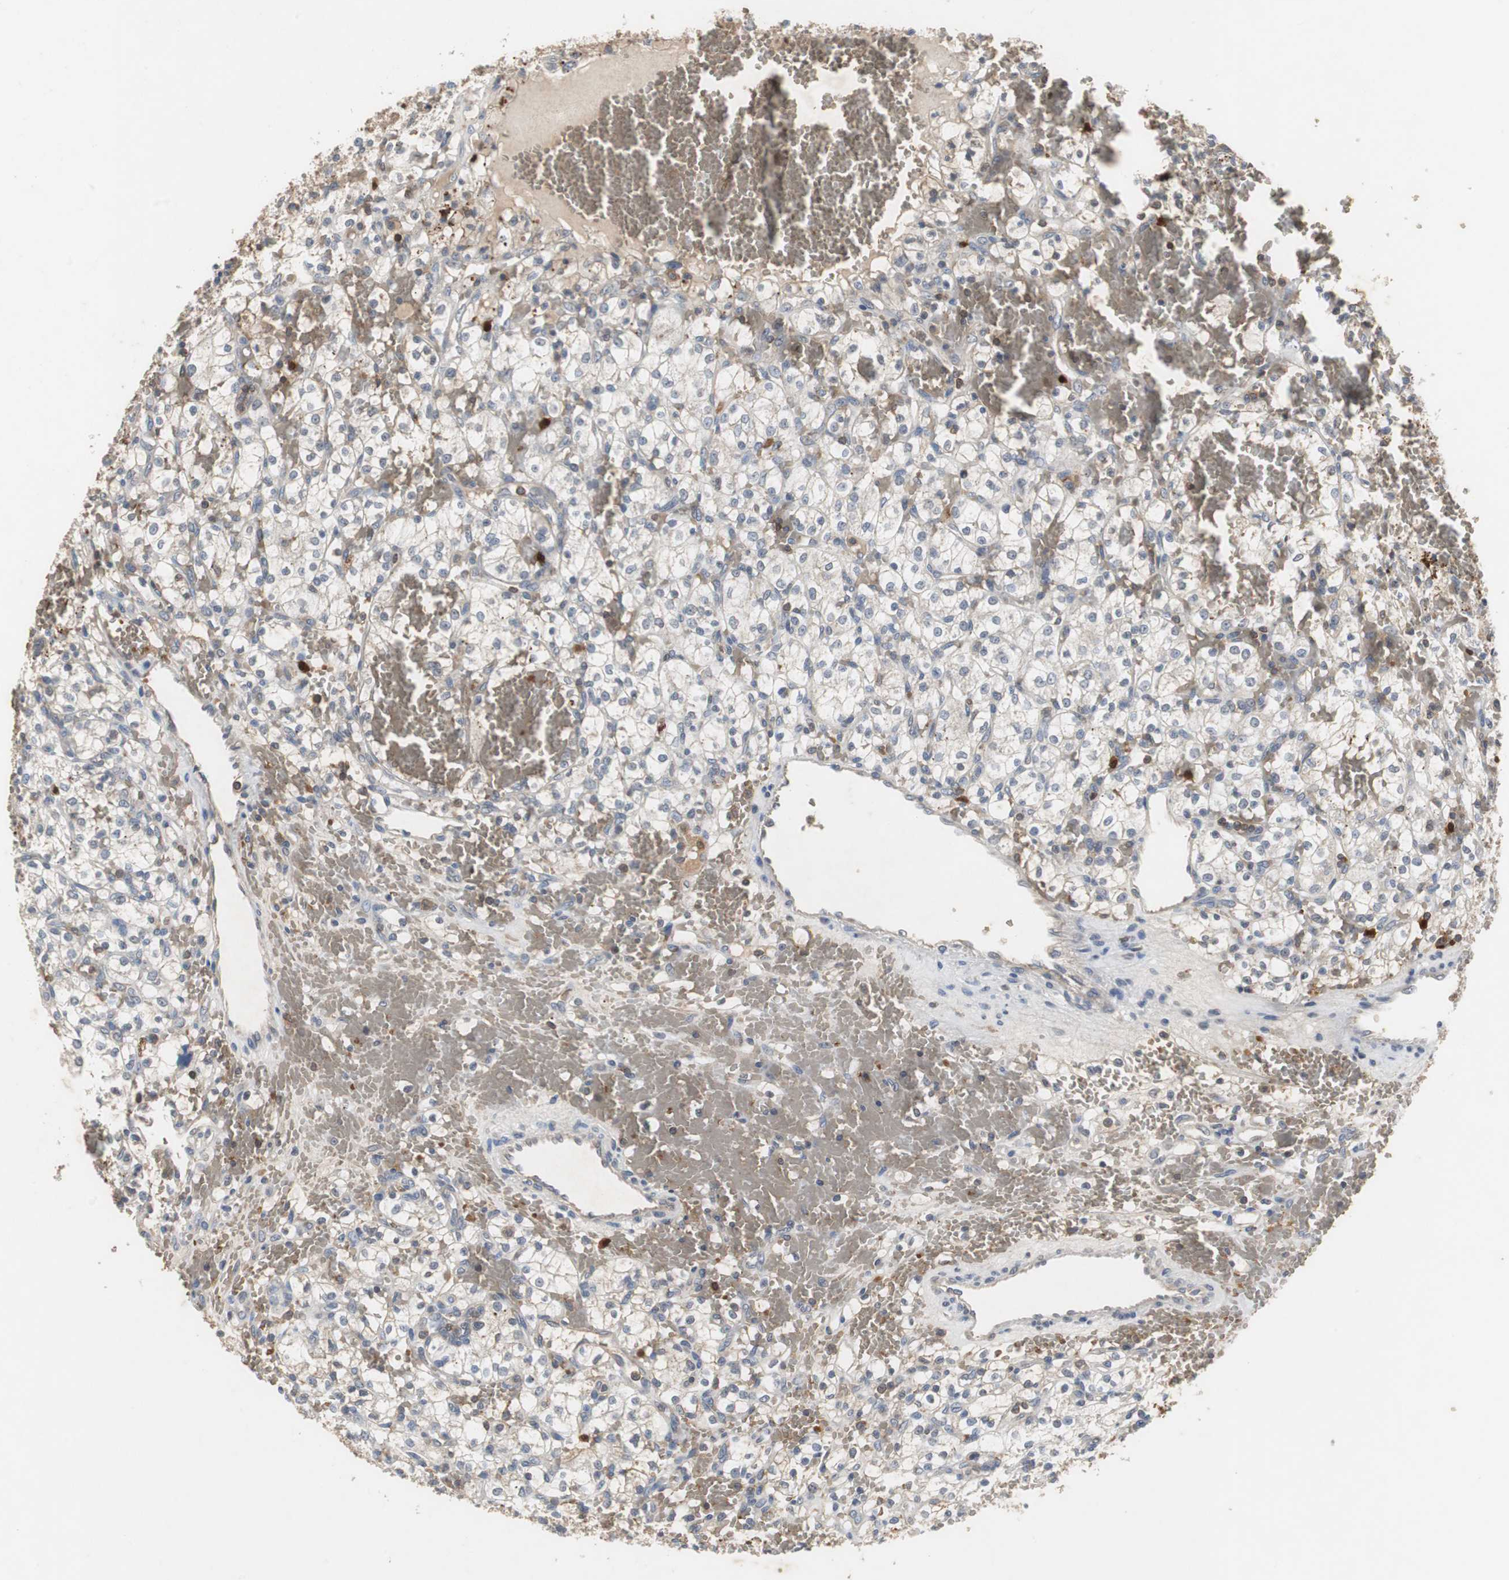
{"staining": {"intensity": "weak", "quantity": "25%-75%", "location": "cytoplasmic/membranous"}, "tissue": "renal cancer", "cell_type": "Tumor cells", "image_type": "cancer", "snomed": [{"axis": "morphology", "description": "Adenocarcinoma, NOS"}, {"axis": "topography", "description": "Kidney"}], "caption": "The histopathology image exhibits staining of renal cancer (adenocarcinoma), revealing weak cytoplasmic/membranous protein positivity (brown color) within tumor cells.", "gene": "CALB2", "patient": {"sex": "female", "age": 60}}